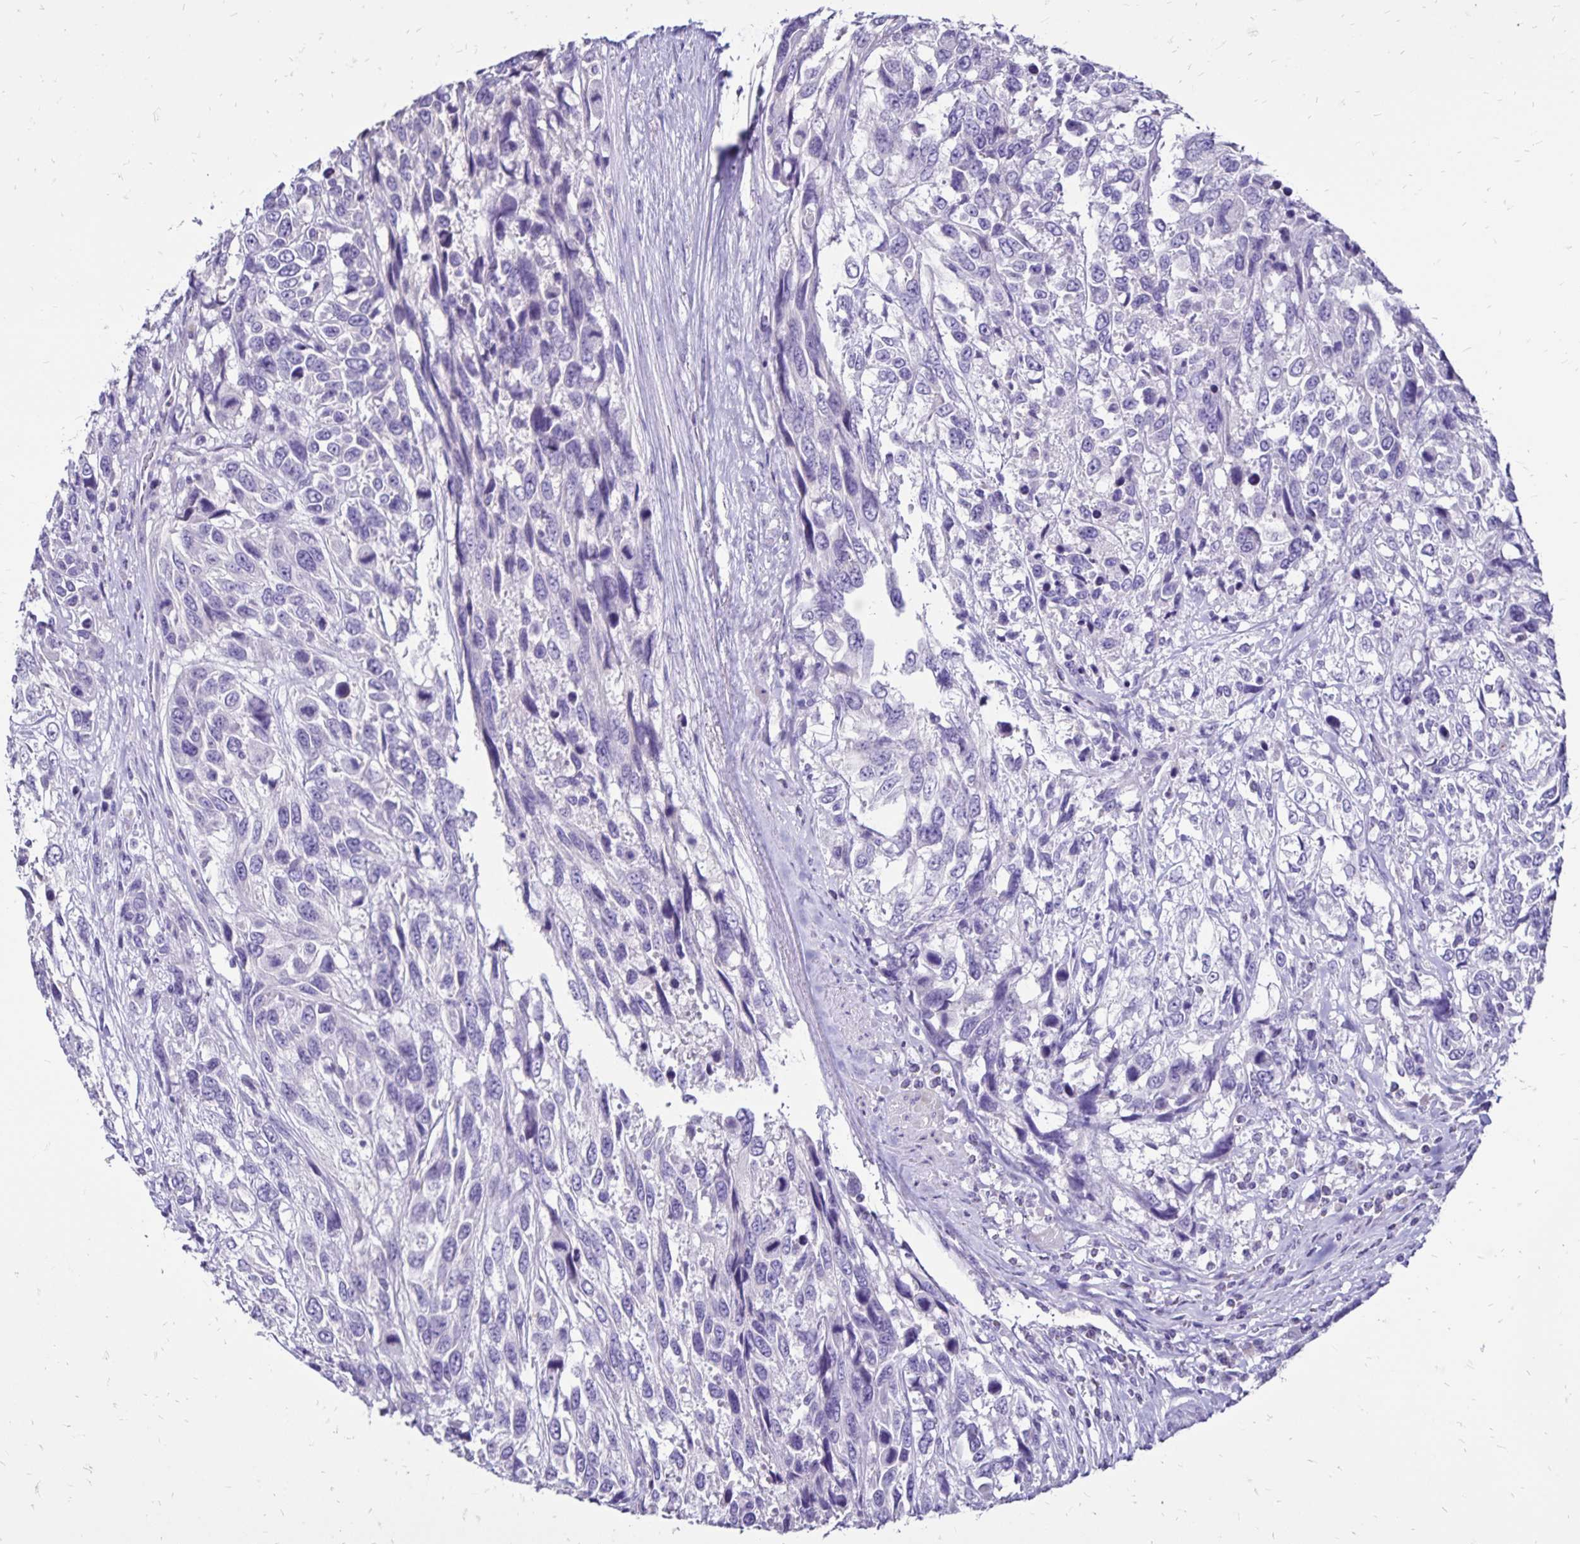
{"staining": {"intensity": "negative", "quantity": "none", "location": "none"}, "tissue": "urothelial cancer", "cell_type": "Tumor cells", "image_type": "cancer", "snomed": [{"axis": "morphology", "description": "Urothelial carcinoma, High grade"}, {"axis": "topography", "description": "Urinary bladder"}], "caption": "IHC photomicrograph of urothelial carcinoma (high-grade) stained for a protein (brown), which demonstrates no positivity in tumor cells.", "gene": "EVPL", "patient": {"sex": "female", "age": 70}}